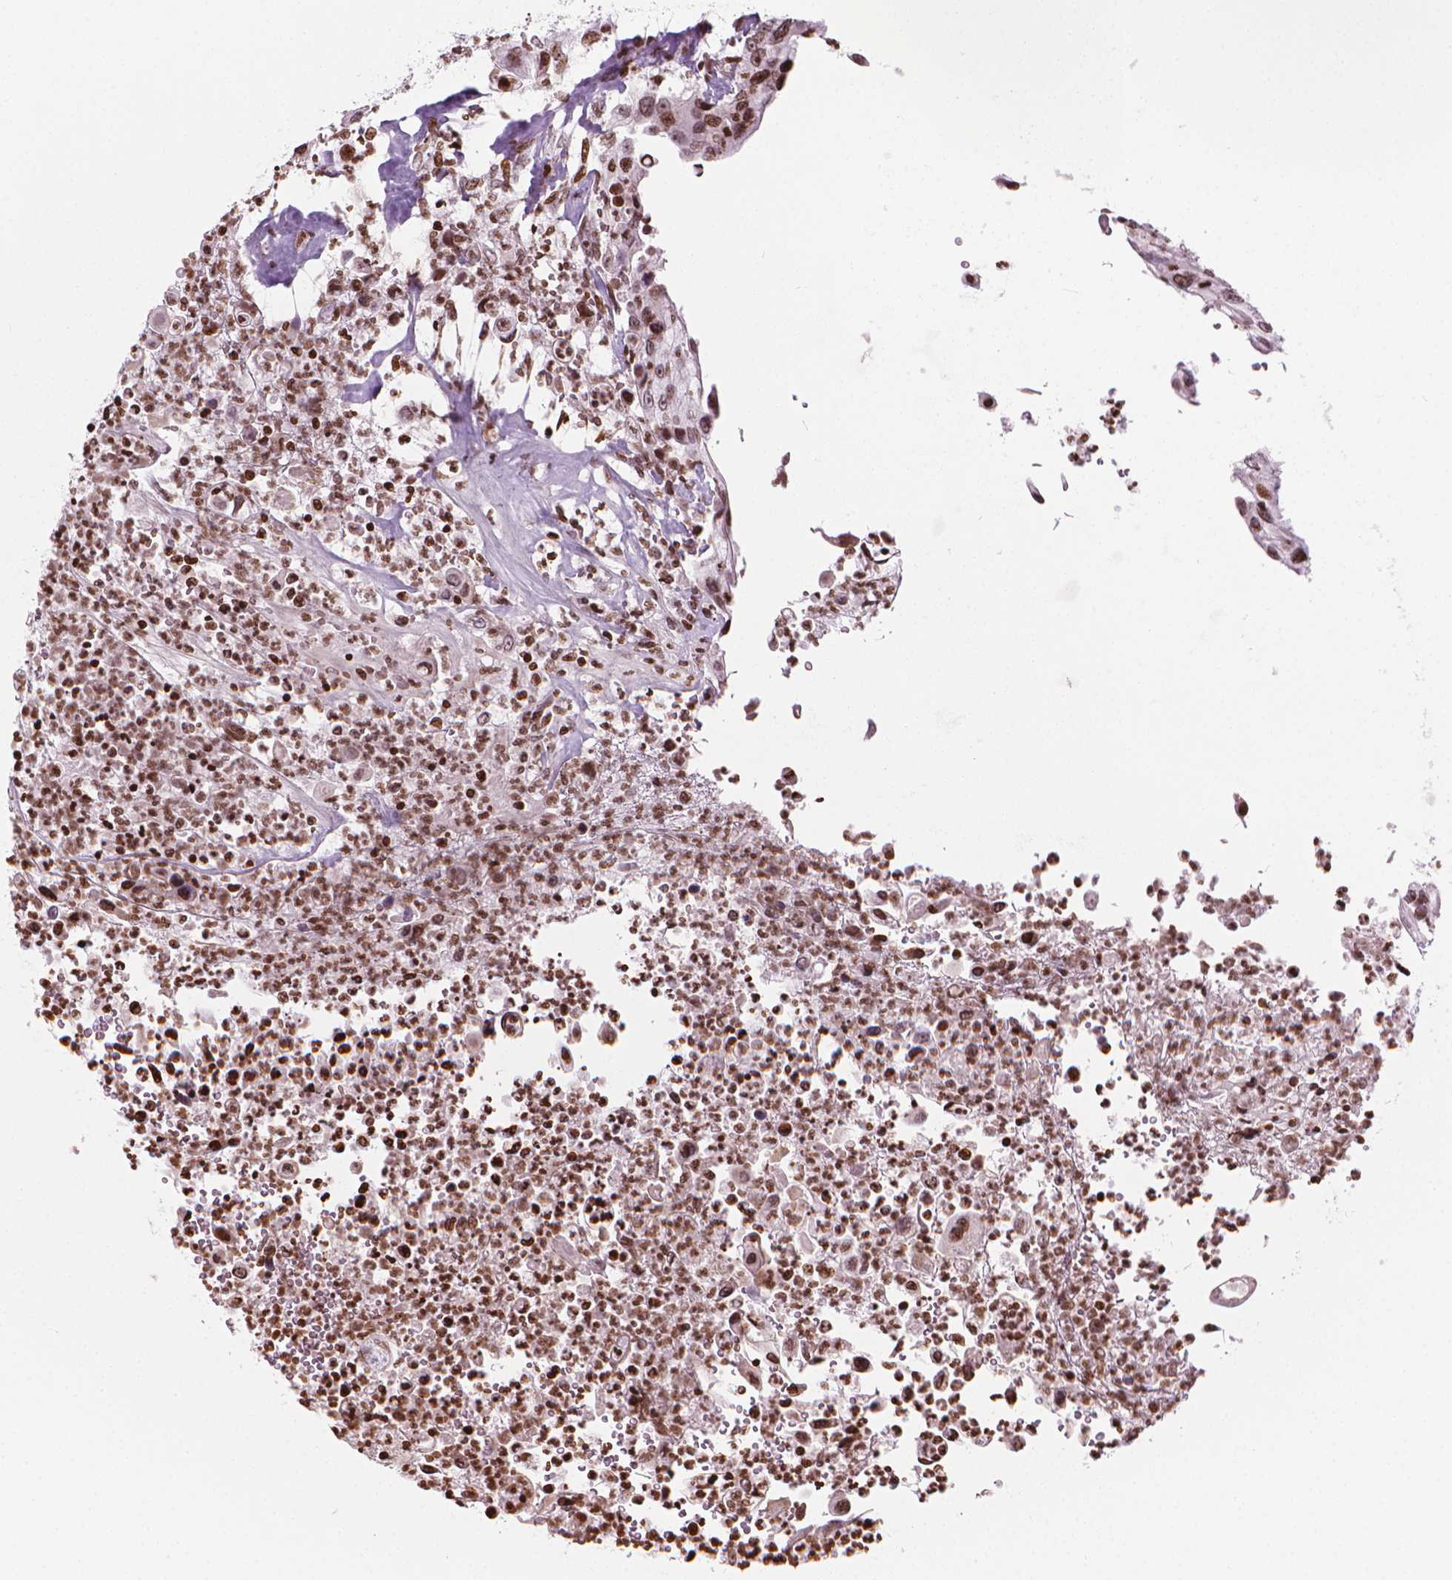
{"staining": {"intensity": "moderate", "quantity": ">75%", "location": "nuclear"}, "tissue": "urothelial cancer", "cell_type": "Tumor cells", "image_type": "cancer", "snomed": [{"axis": "morphology", "description": "Urothelial carcinoma, High grade"}, {"axis": "topography", "description": "Urinary bladder"}], "caption": "Immunohistochemistry (DAB) staining of human urothelial cancer reveals moderate nuclear protein staining in approximately >75% of tumor cells. (IHC, brightfield microscopy, high magnification).", "gene": "PIP4K2A", "patient": {"sex": "female", "age": 60}}